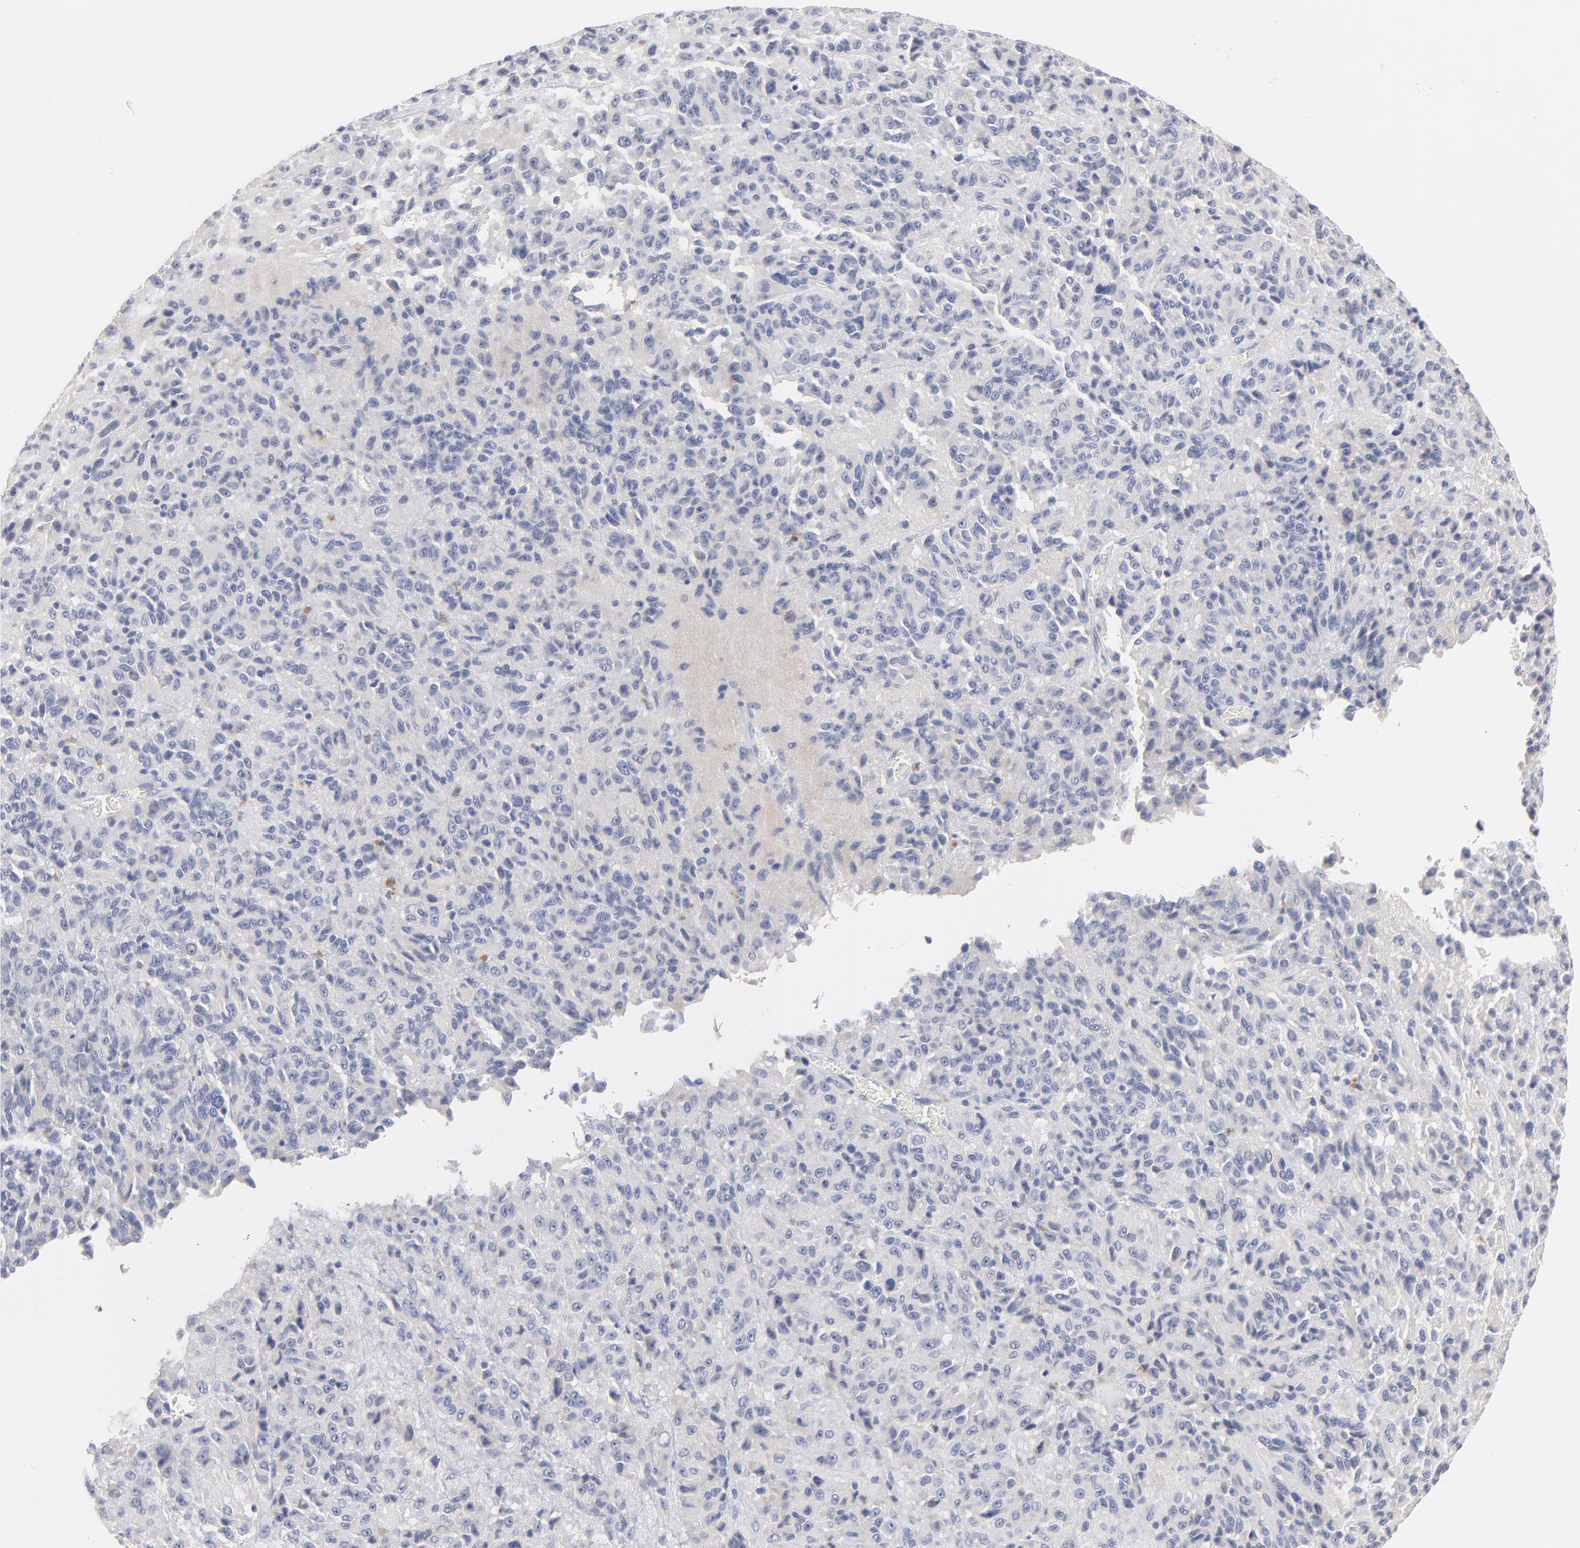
{"staining": {"intensity": "negative", "quantity": "none", "location": "none"}, "tissue": "melanoma", "cell_type": "Tumor cells", "image_type": "cancer", "snomed": [{"axis": "morphology", "description": "Malignant melanoma, Metastatic site"}, {"axis": "topography", "description": "Lung"}], "caption": "Tumor cells show no significant staining in malignant melanoma (metastatic site).", "gene": "F12", "patient": {"sex": "male", "age": 64}}